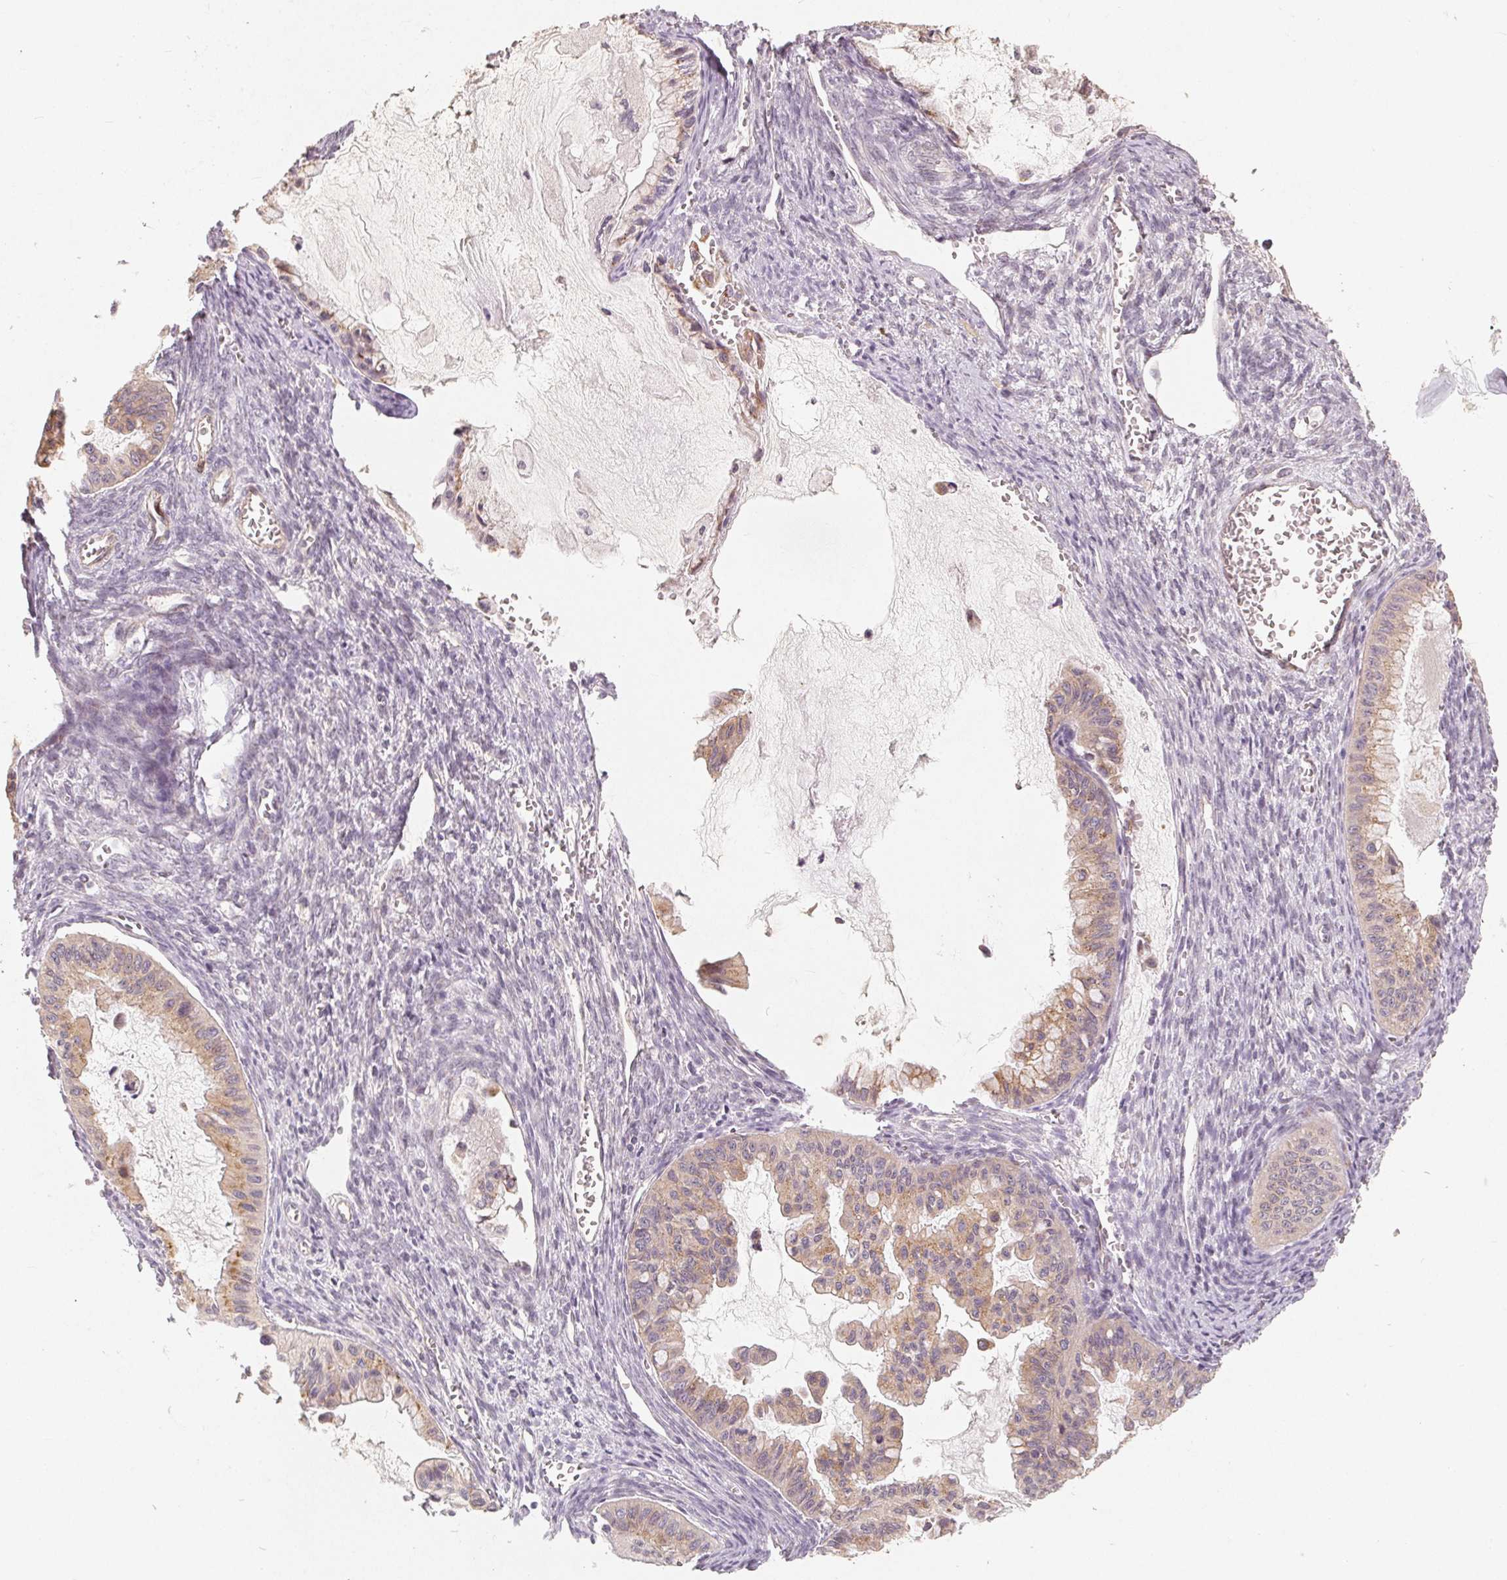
{"staining": {"intensity": "moderate", "quantity": "25%-75%", "location": "cytoplasmic/membranous"}, "tissue": "ovarian cancer", "cell_type": "Tumor cells", "image_type": "cancer", "snomed": [{"axis": "morphology", "description": "Cystadenocarcinoma, mucinous, NOS"}, {"axis": "topography", "description": "Ovary"}], "caption": "Mucinous cystadenocarcinoma (ovarian) was stained to show a protein in brown. There is medium levels of moderate cytoplasmic/membranous staining in about 25%-75% of tumor cells. (DAB (3,3'-diaminobenzidine) IHC with brightfield microscopy, high magnification).", "gene": "TMSB15B", "patient": {"sex": "female", "age": 72}}